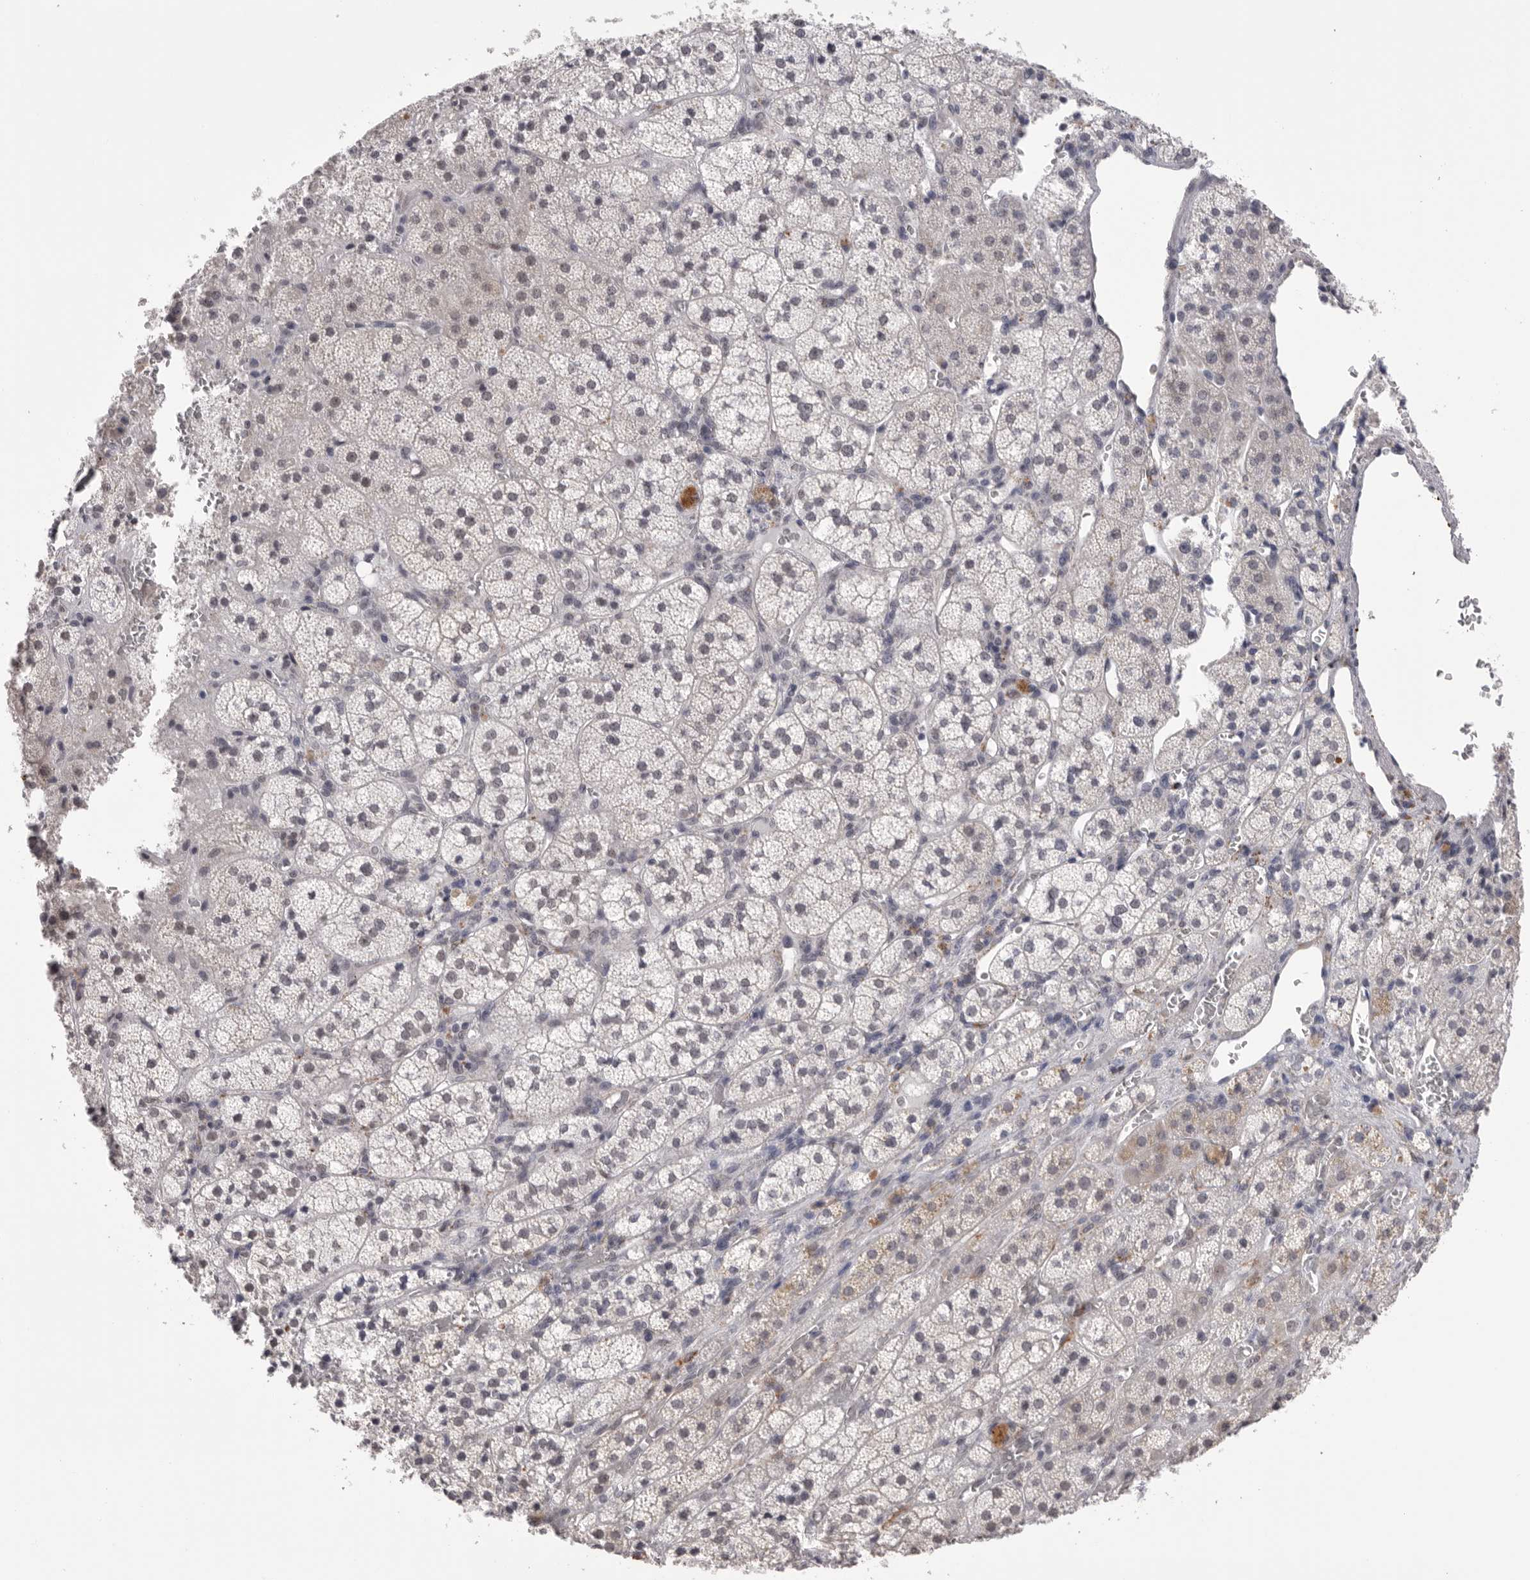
{"staining": {"intensity": "weak", "quantity": "<25%", "location": "nuclear"}, "tissue": "adrenal gland", "cell_type": "Glandular cells", "image_type": "normal", "snomed": [{"axis": "morphology", "description": "Normal tissue, NOS"}, {"axis": "topography", "description": "Adrenal gland"}], "caption": "High power microscopy image of an immunohistochemistry micrograph of unremarkable adrenal gland, revealing no significant expression in glandular cells. The staining is performed using DAB (3,3'-diaminobenzidine) brown chromogen with nuclei counter-stained in using hematoxylin.", "gene": "BCLAF3", "patient": {"sex": "female", "age": 44}}